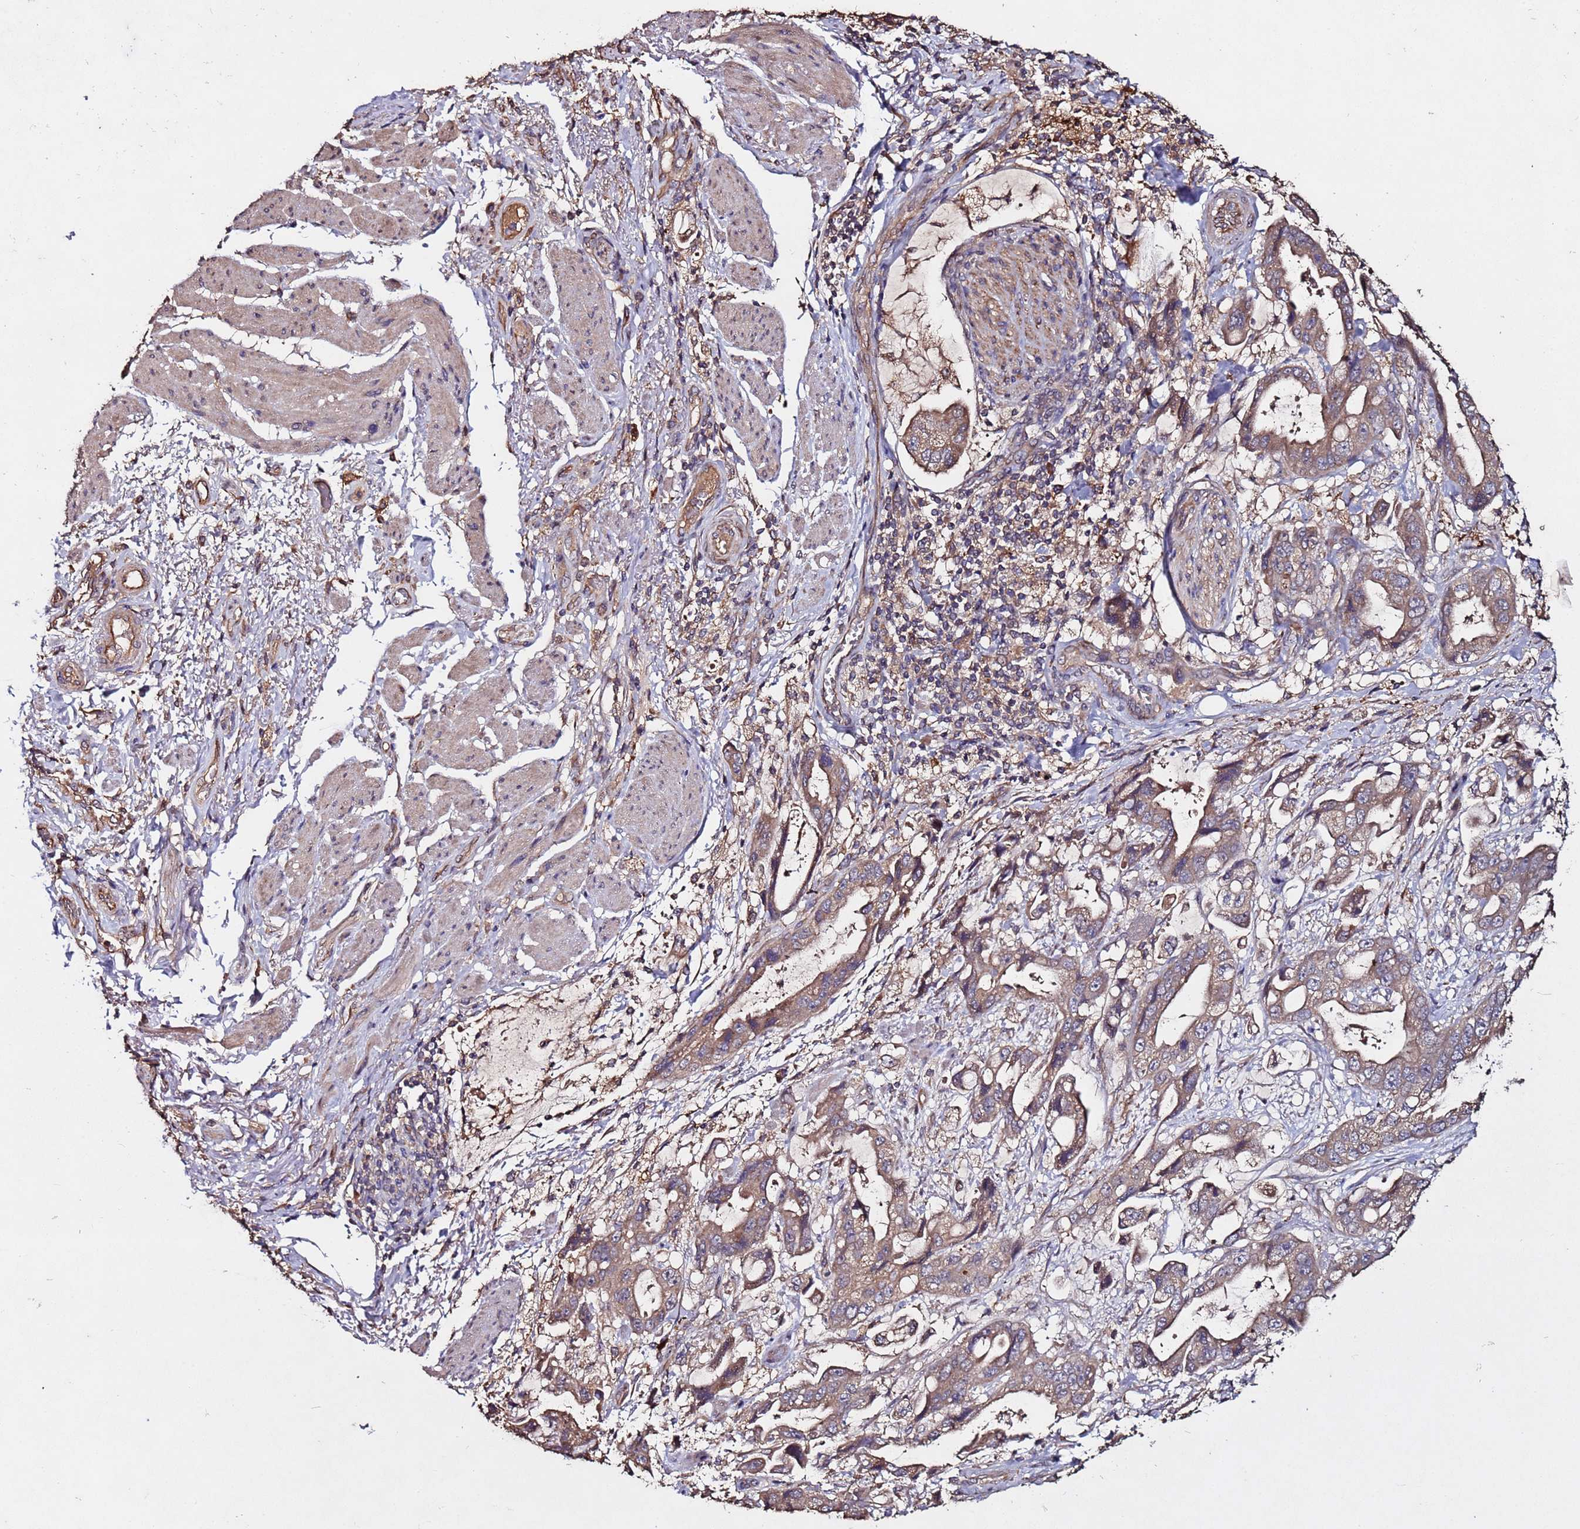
{"staining": {"intensity": "moderate", "quantity": ">75%", "location": "cytoplasmic/membranous"}, "tissue": "stomach cancer", "cell_type": "Tumor cells", "image_type": "cancer", "snomed": [{"axis": "morphology", "description": "Adenocarcinoma, NOS"}, {"axis": "topography", "description": "Stomach"}], "caption": "The immunohistochemical stain shows moderate cytoplasmic/membranous positivity in tumor cells of stomach cancer (adenocarcinoma) tissue.", "gene": "RPS15A", "patient": {"sex": "male", "age": 62}}